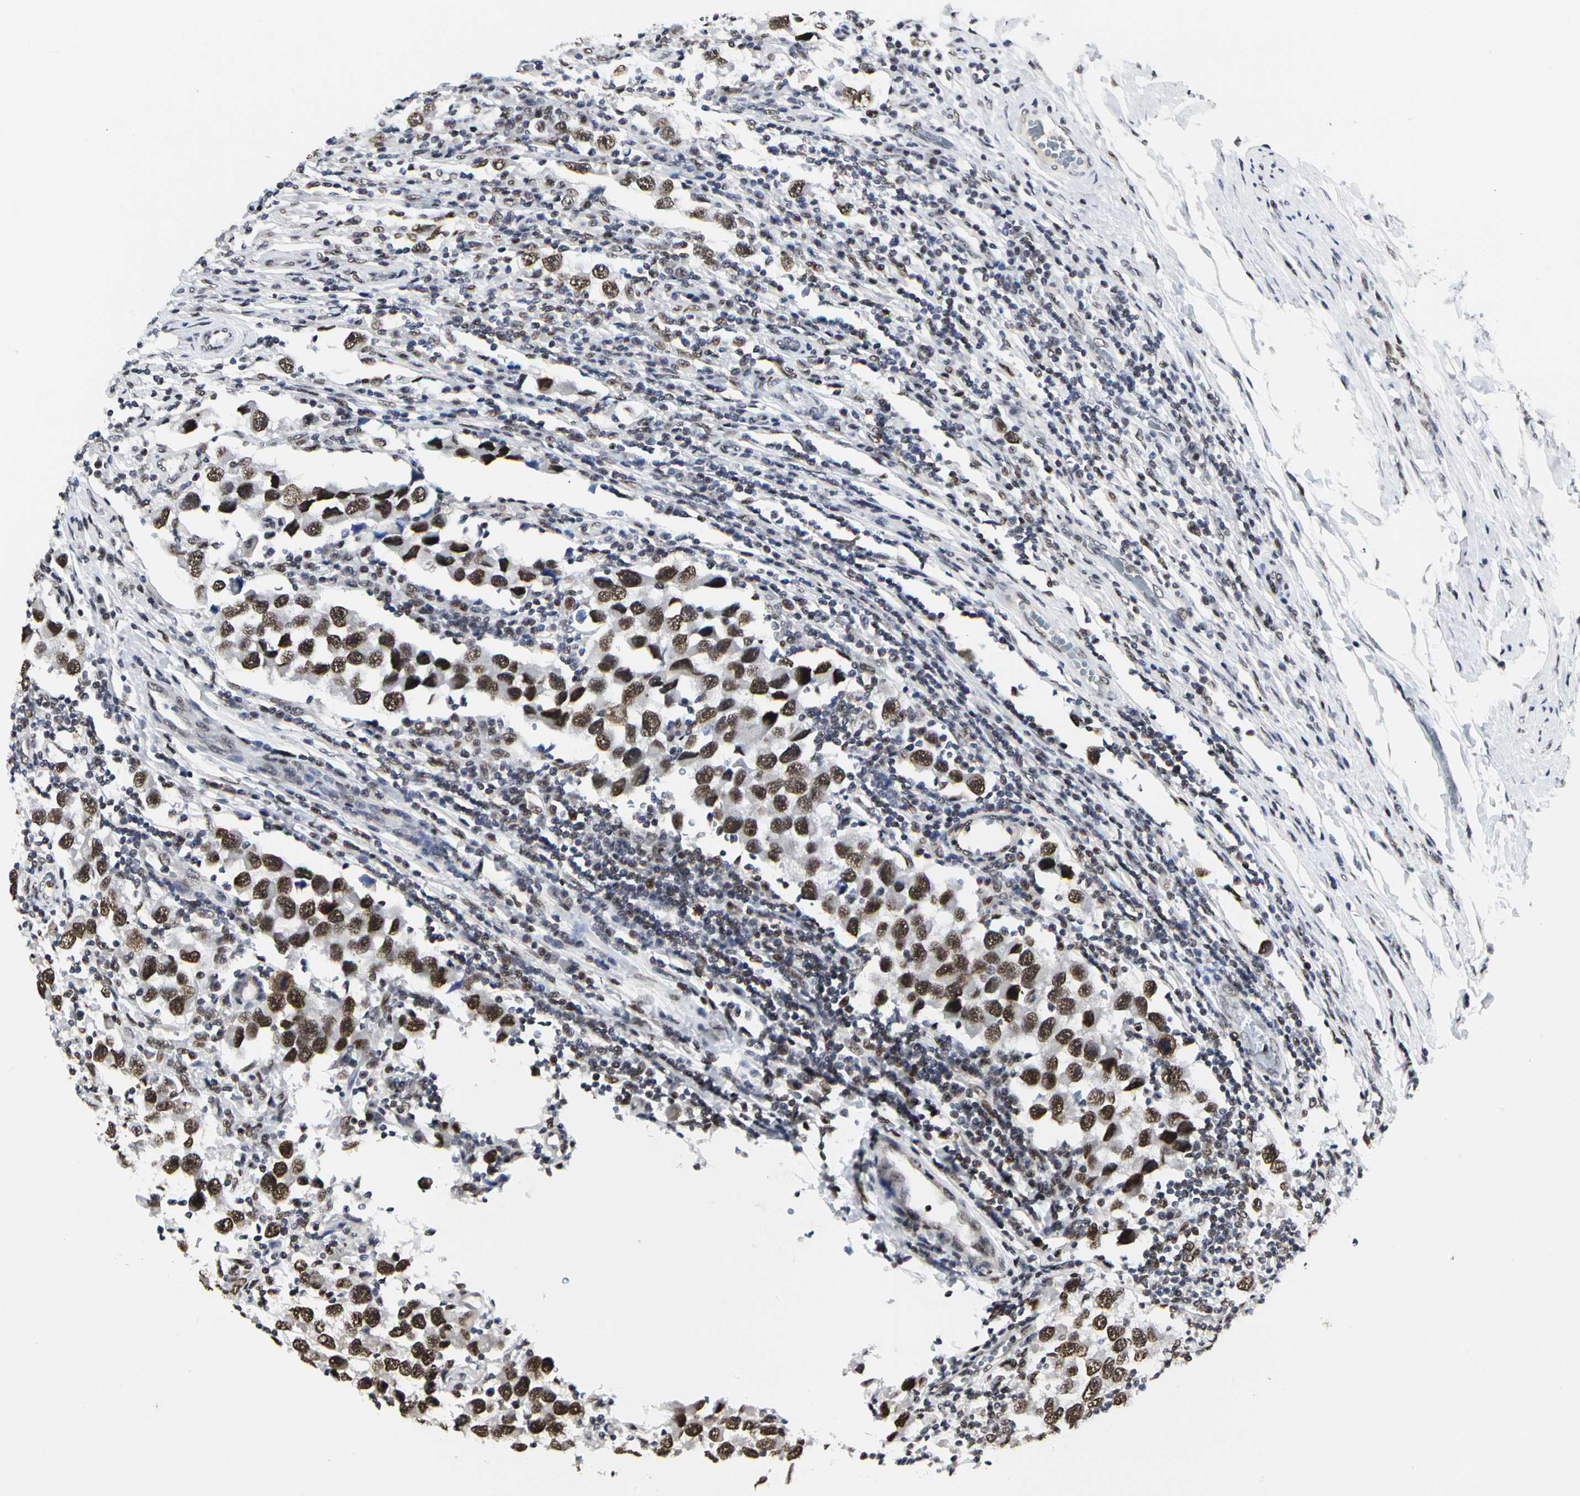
{"staining": {"intensity": "moderate", "quantity": ">75%", "location": "nuclear"}, "tissue": "testis cancer", "cell_type": "Tumor cells", "image_type": "cancer", "snomed": [{"axis": "morphology", "description": "Carcinoma, Embryonal, NOS"}, {"axis": "topography", "description": "Testis"}], "caption": "Moderate nuclear positivity is appreciated in approximately >75% of tumor cells in embryonal carcinoma (testis).", "gene": "PRMT3", "patient": {"sex": "male", "age": 21}}